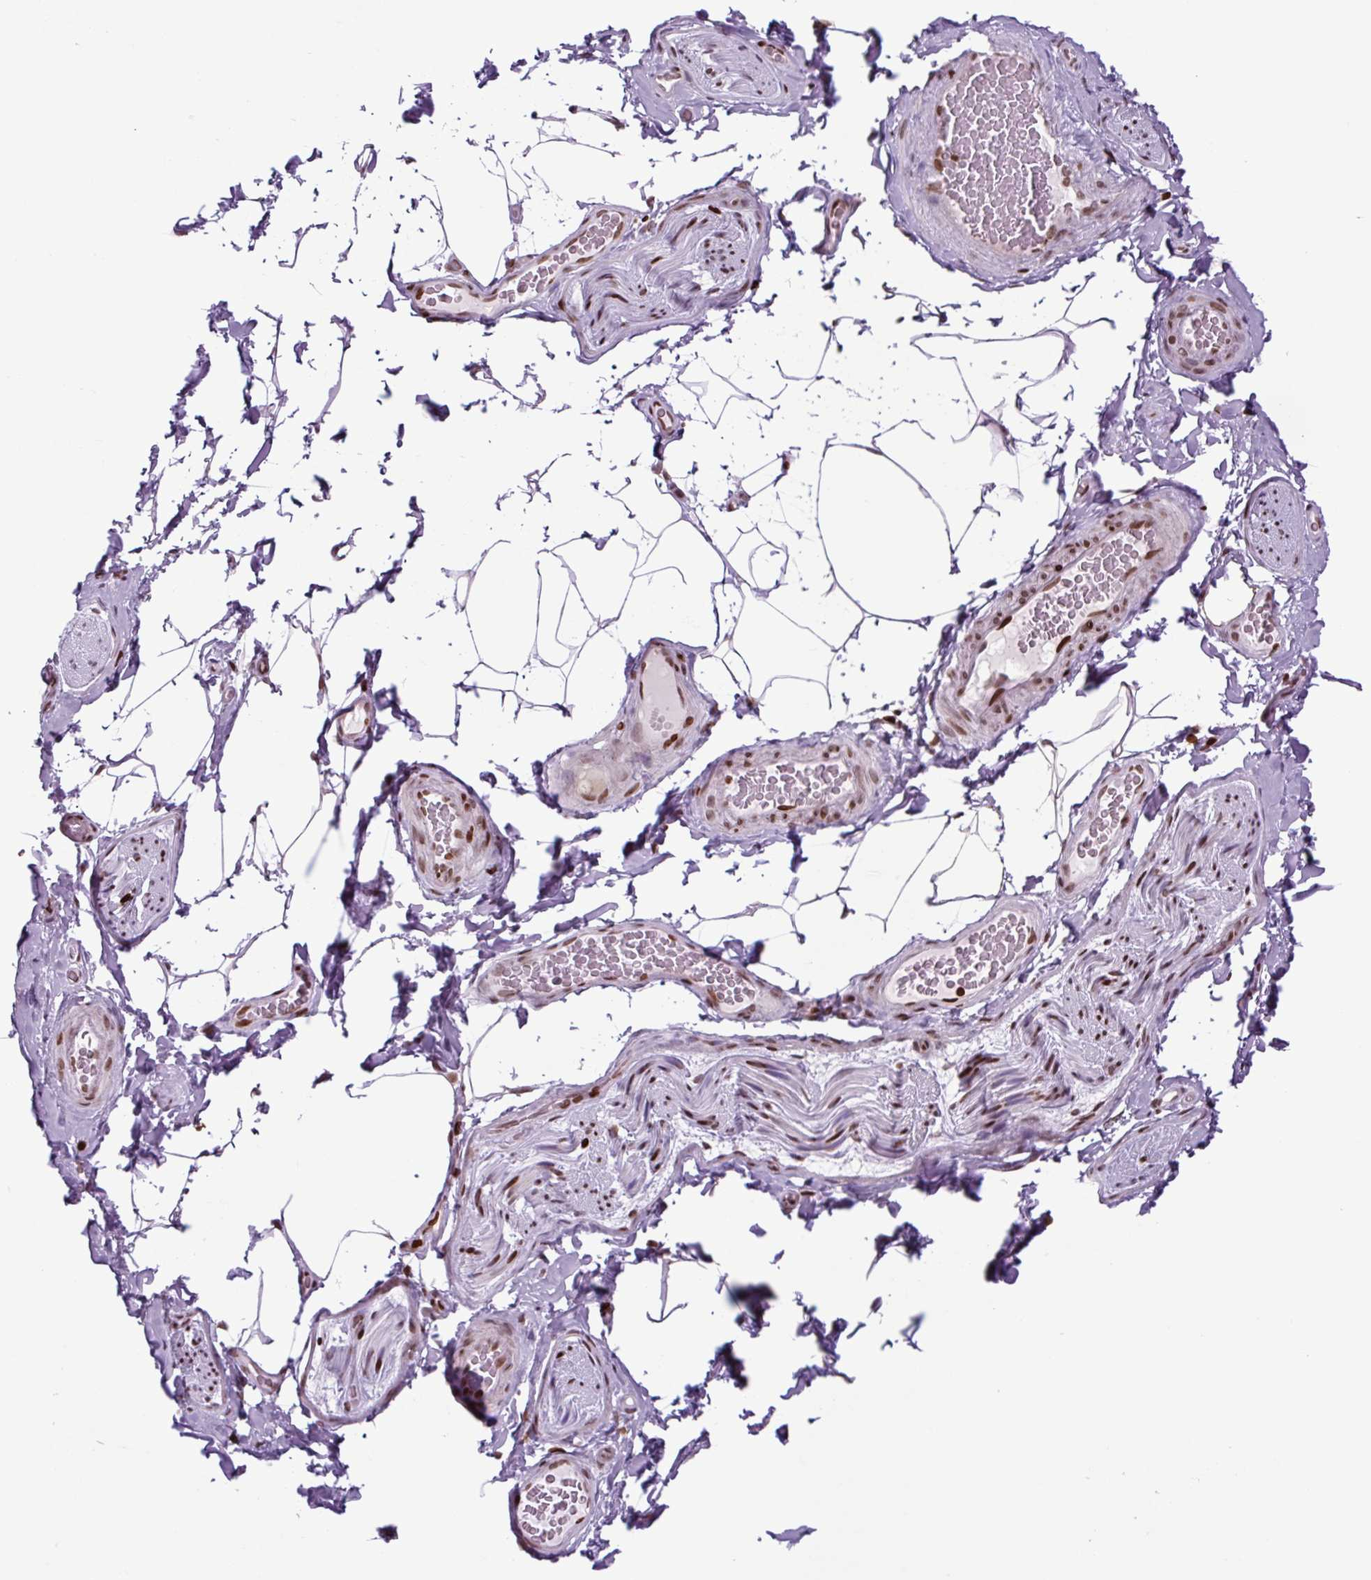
{"staining": {"intensity": "moderate", "quantity": ">75%", "location": "nuclear"}, "tissue": "adipose tissue", "cell_type": "Adipocytes", "image_type": "normal", "snomed": [{"axis": "morphology", "description": "Normal tissue, NOS"}, {"axis": "topography", "description": "Vascular tissue"}, {"axis": "topography", "description": "Peripheral nerve tissue"}], "caption": "Unremarkable adipose tissue reveals moderate nuclear positivity in about >75% of adipocytes.", "gene": "H1", "patient": {"sex": "male", "age": 41}}